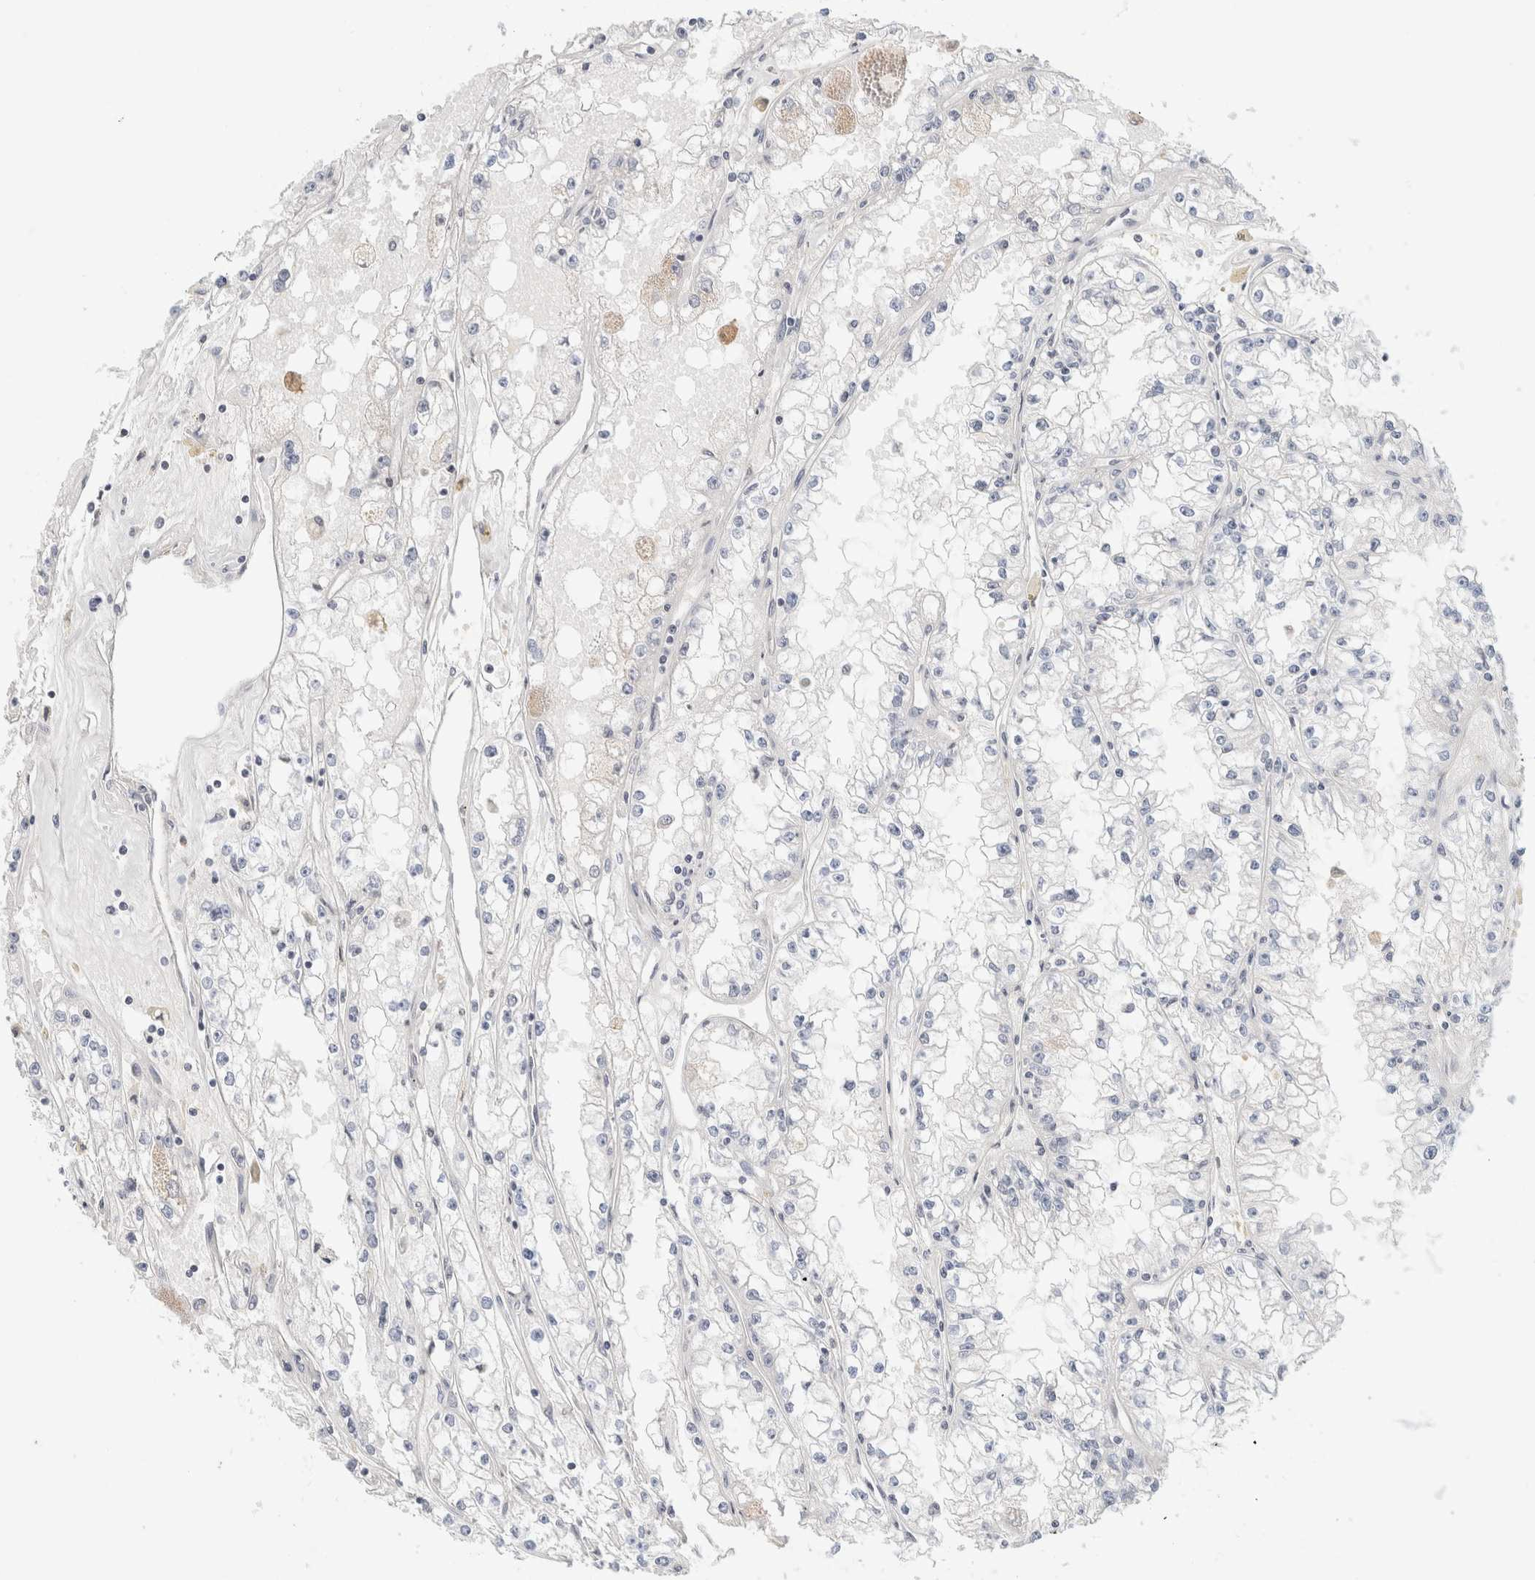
{"staining": {"intensity": "negative", "quantity": "none", "location": "none"}, "tissue": "renal cancer", "cell_type": "Tumor cells", "image_type": "cancer", "snomed": [{"axis": "morphology", "description": "Adenocarcinoma, NOS"}, {"axis": "topography", "description": "Kidney"}], "caption": "Tumor cells show no significant protein expression in renal cancer.", "gene": "SPRTN", "patient": {"sex": "male", "age": 56}}